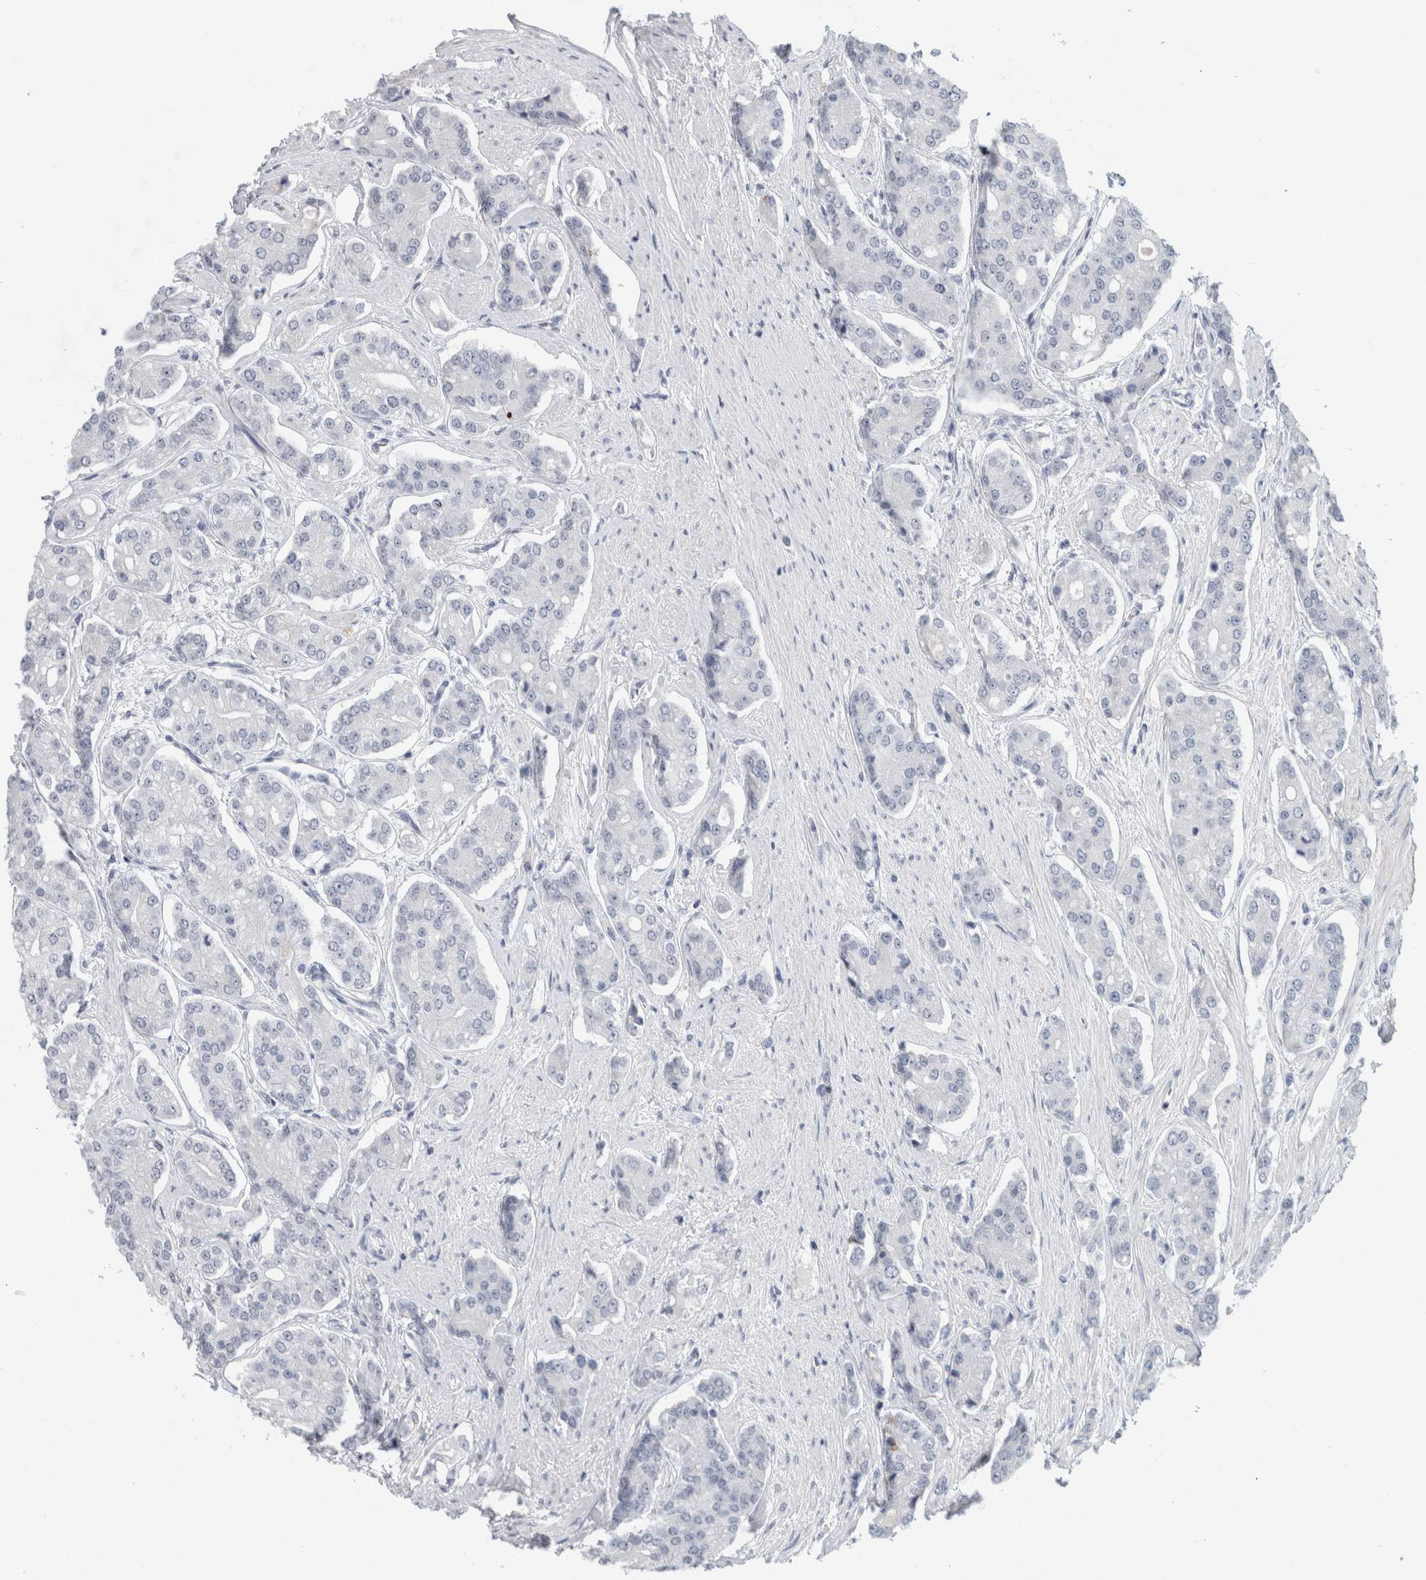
{"staining": {"intensity": "negative", "quantity": "none", "location": "none"}, "tissue": "prostate cancer", "cell_type": "Tumor cells", "image_type": "cancer", "snomed": [{"axis": "morphology", "description": "Adenocarcinoma, High grade"}, {"axis": "topography", "description": "Prostate"}], "caption": "This histopathology image is of adenocarcinoma (high-grade) (prostate) stained with immunohistochemistry (IHC) to label a protein in brown with the nuclei are counter-stained blue. There is no staining in tumor cells.", "gene": "NIPA1", "patient": {"sex": "male", "age": 71}}